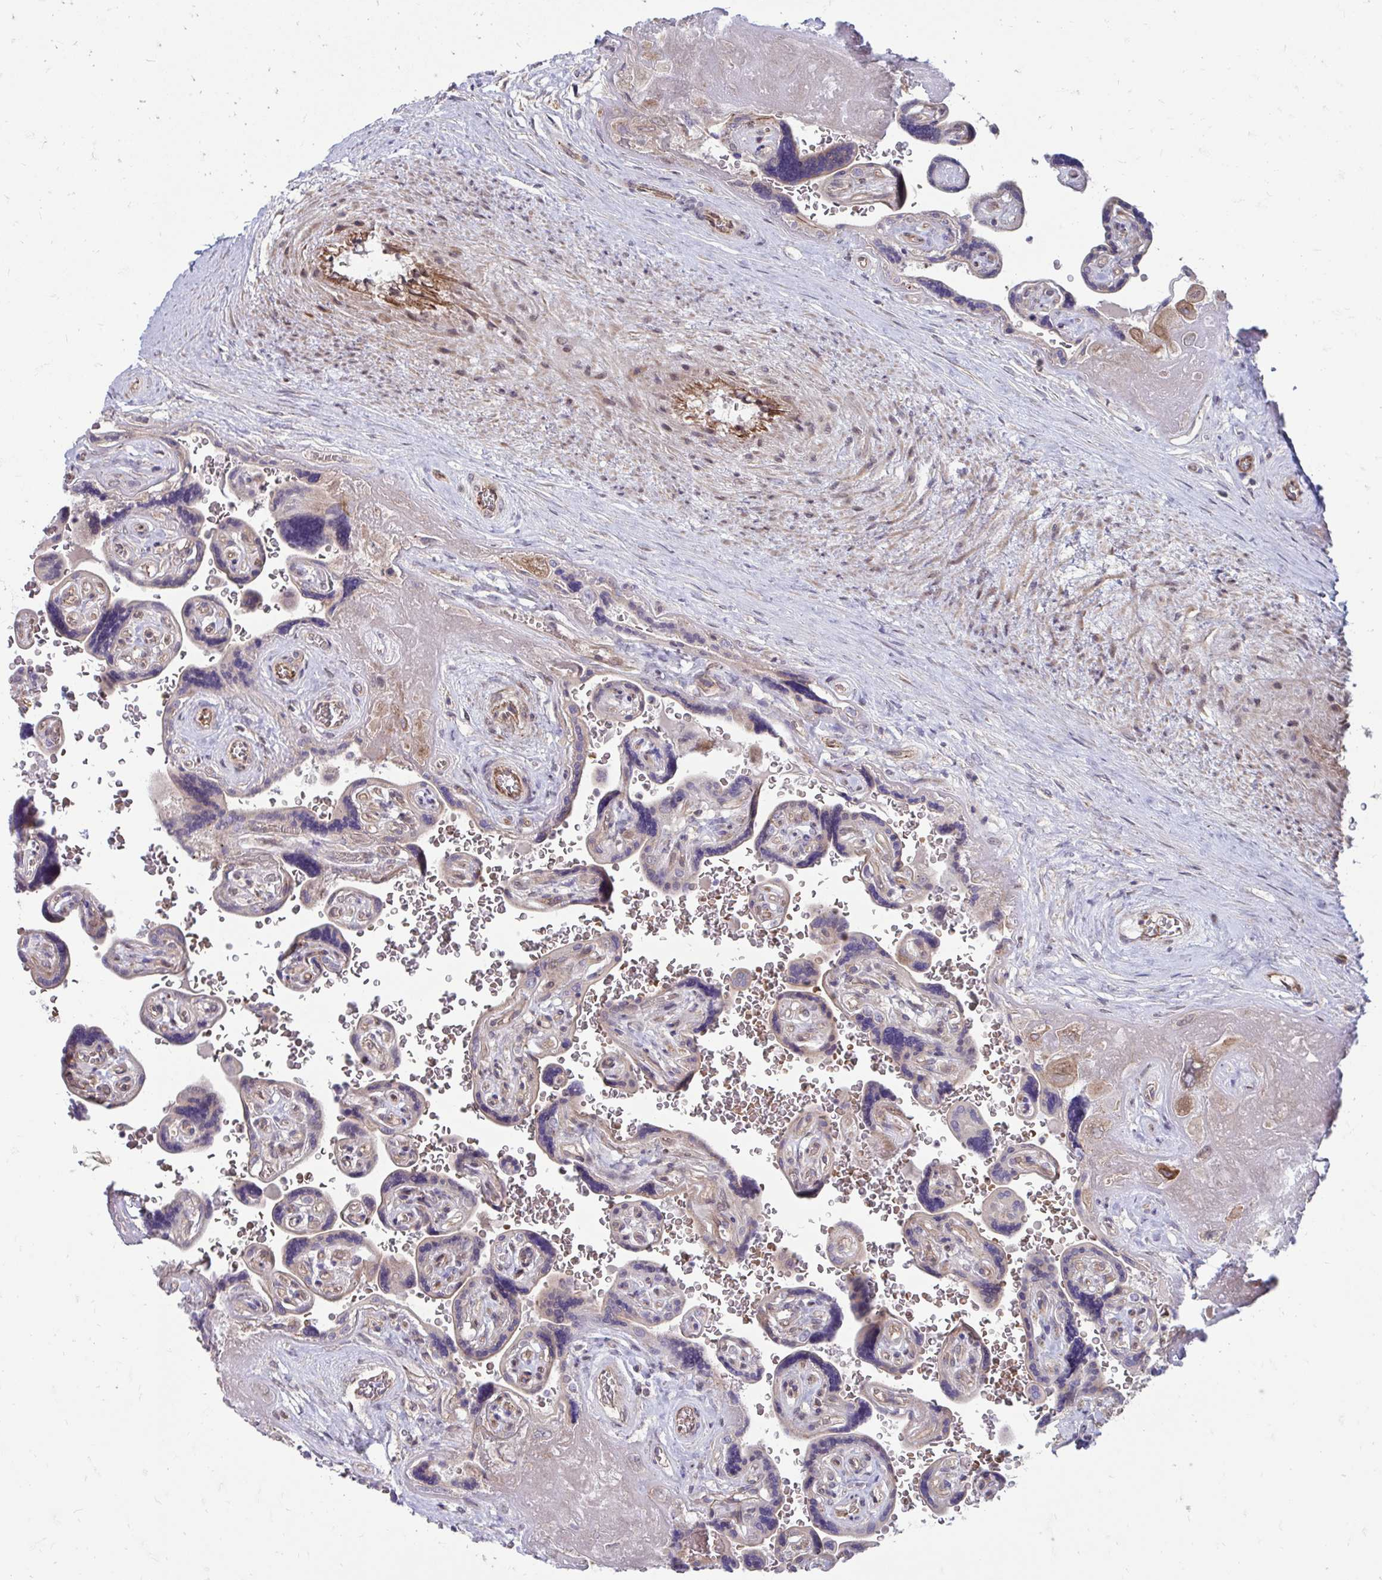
{"staining": {"intensity": "moderate", "quantity": "<25%", "location": "cytoplasmic/membranous"}, "tissue": "placenta", "cell_type": "Decidual cells", "image_type": "normal", "snomed": [{"axis": "morphology", "description": "Normal tissue, NOS"}, {"axis": "topography", "description": "Placenta"}], "caption": "Normal placenta was stained to show a protein in brown. There is low levels of moderate cytoplasmic/membranous expression in approximately <25% of decidual cells.", "gene": "ITPR2", "patient": {"sex": "female", "age": 32}}